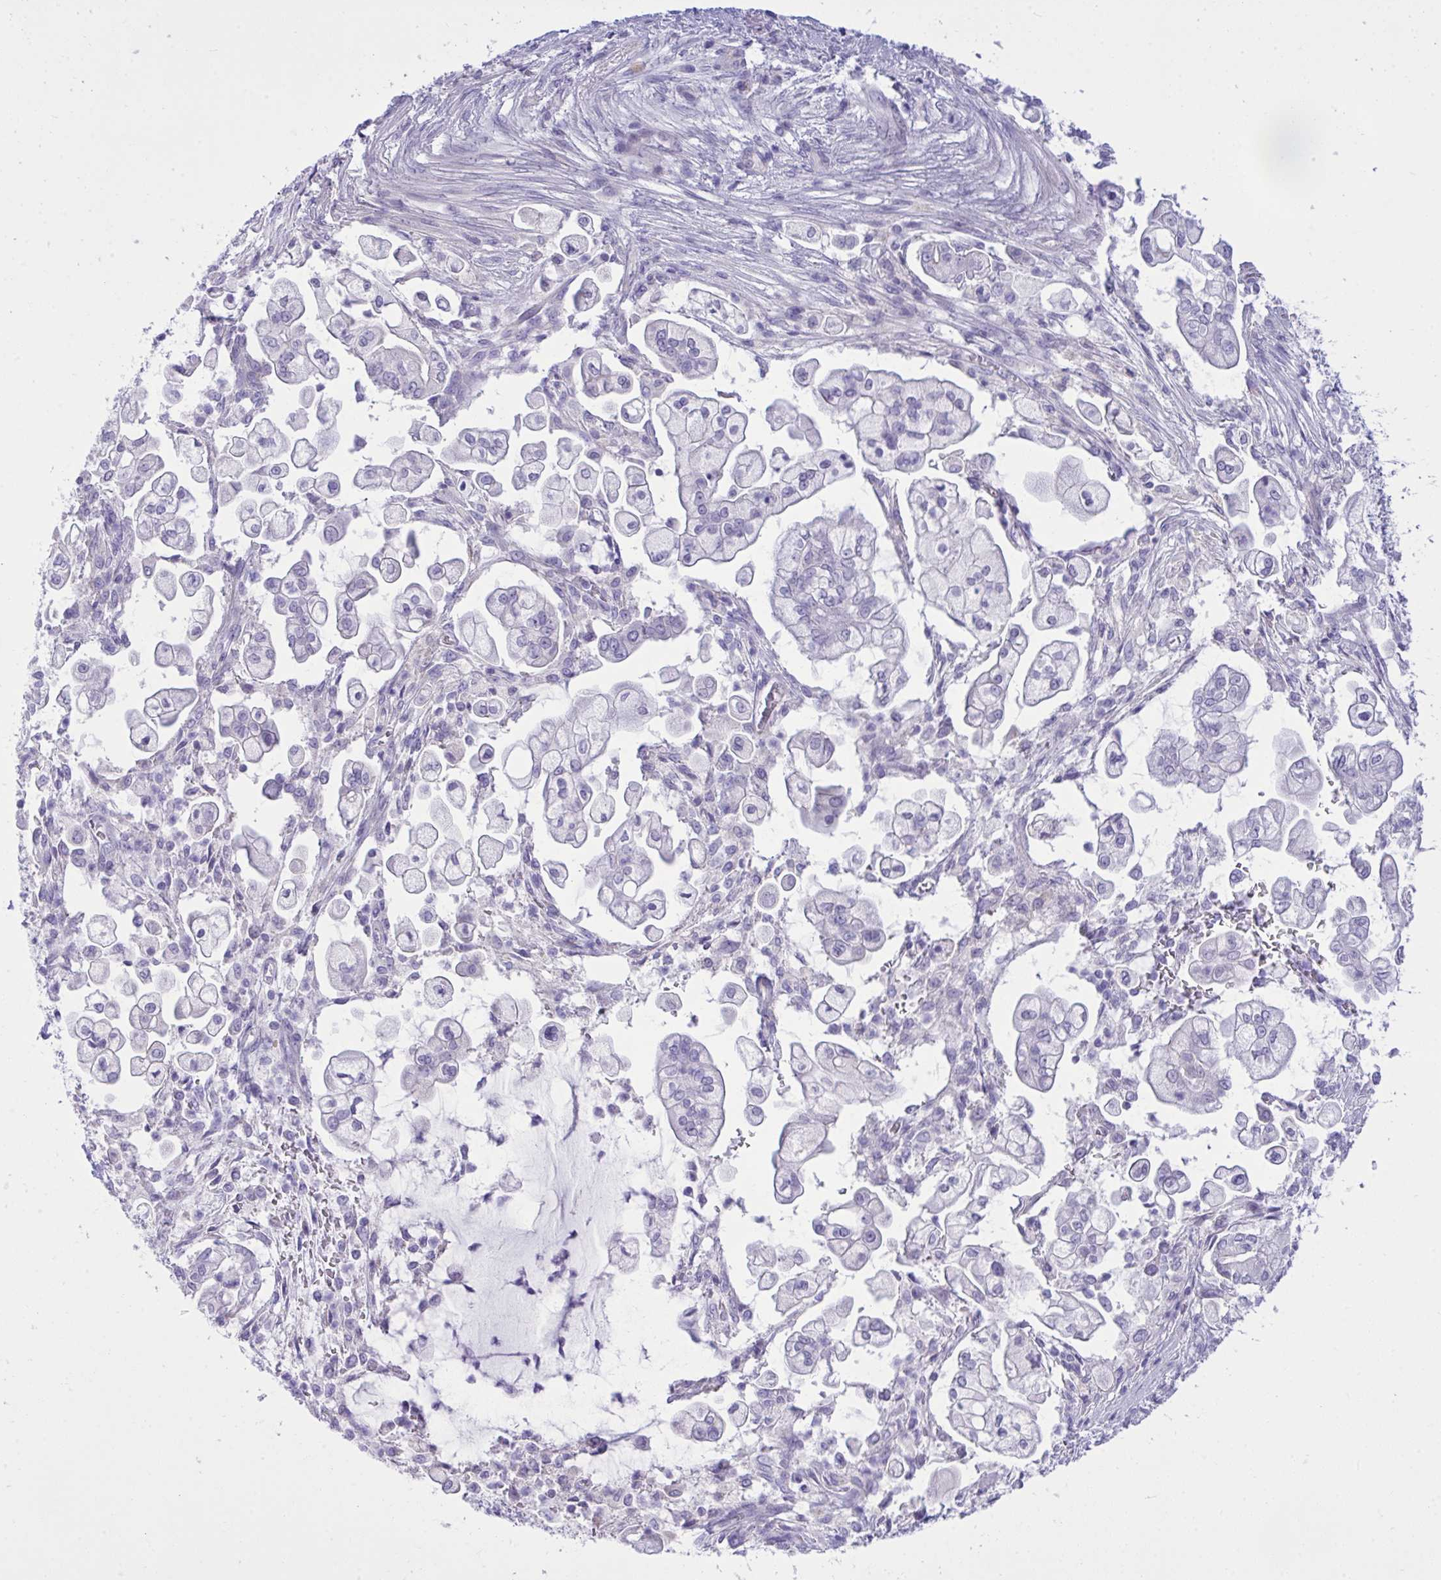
{"staining": {"intensity": "negative", "quantity": "none", "location": "none"}, "tissue": "pancreatic cancer", "cell_type": "Tumor cells", "image_type": "cancer", "snomed": [{"axis": "morphology", "description": "Adenocarcinoma, NOS"}, {"axis": "topography", "description": "Pancreas"}], "caption": "An immunohistochemistry photomicrograph of pancreatic cancer (adenocarcinoma) is shown. There is no staining in tumor cells of pancreatic cancer (adenocarcinoma).", "gene": "WDR97", "patient": {"sex": "female", "age": 69}}